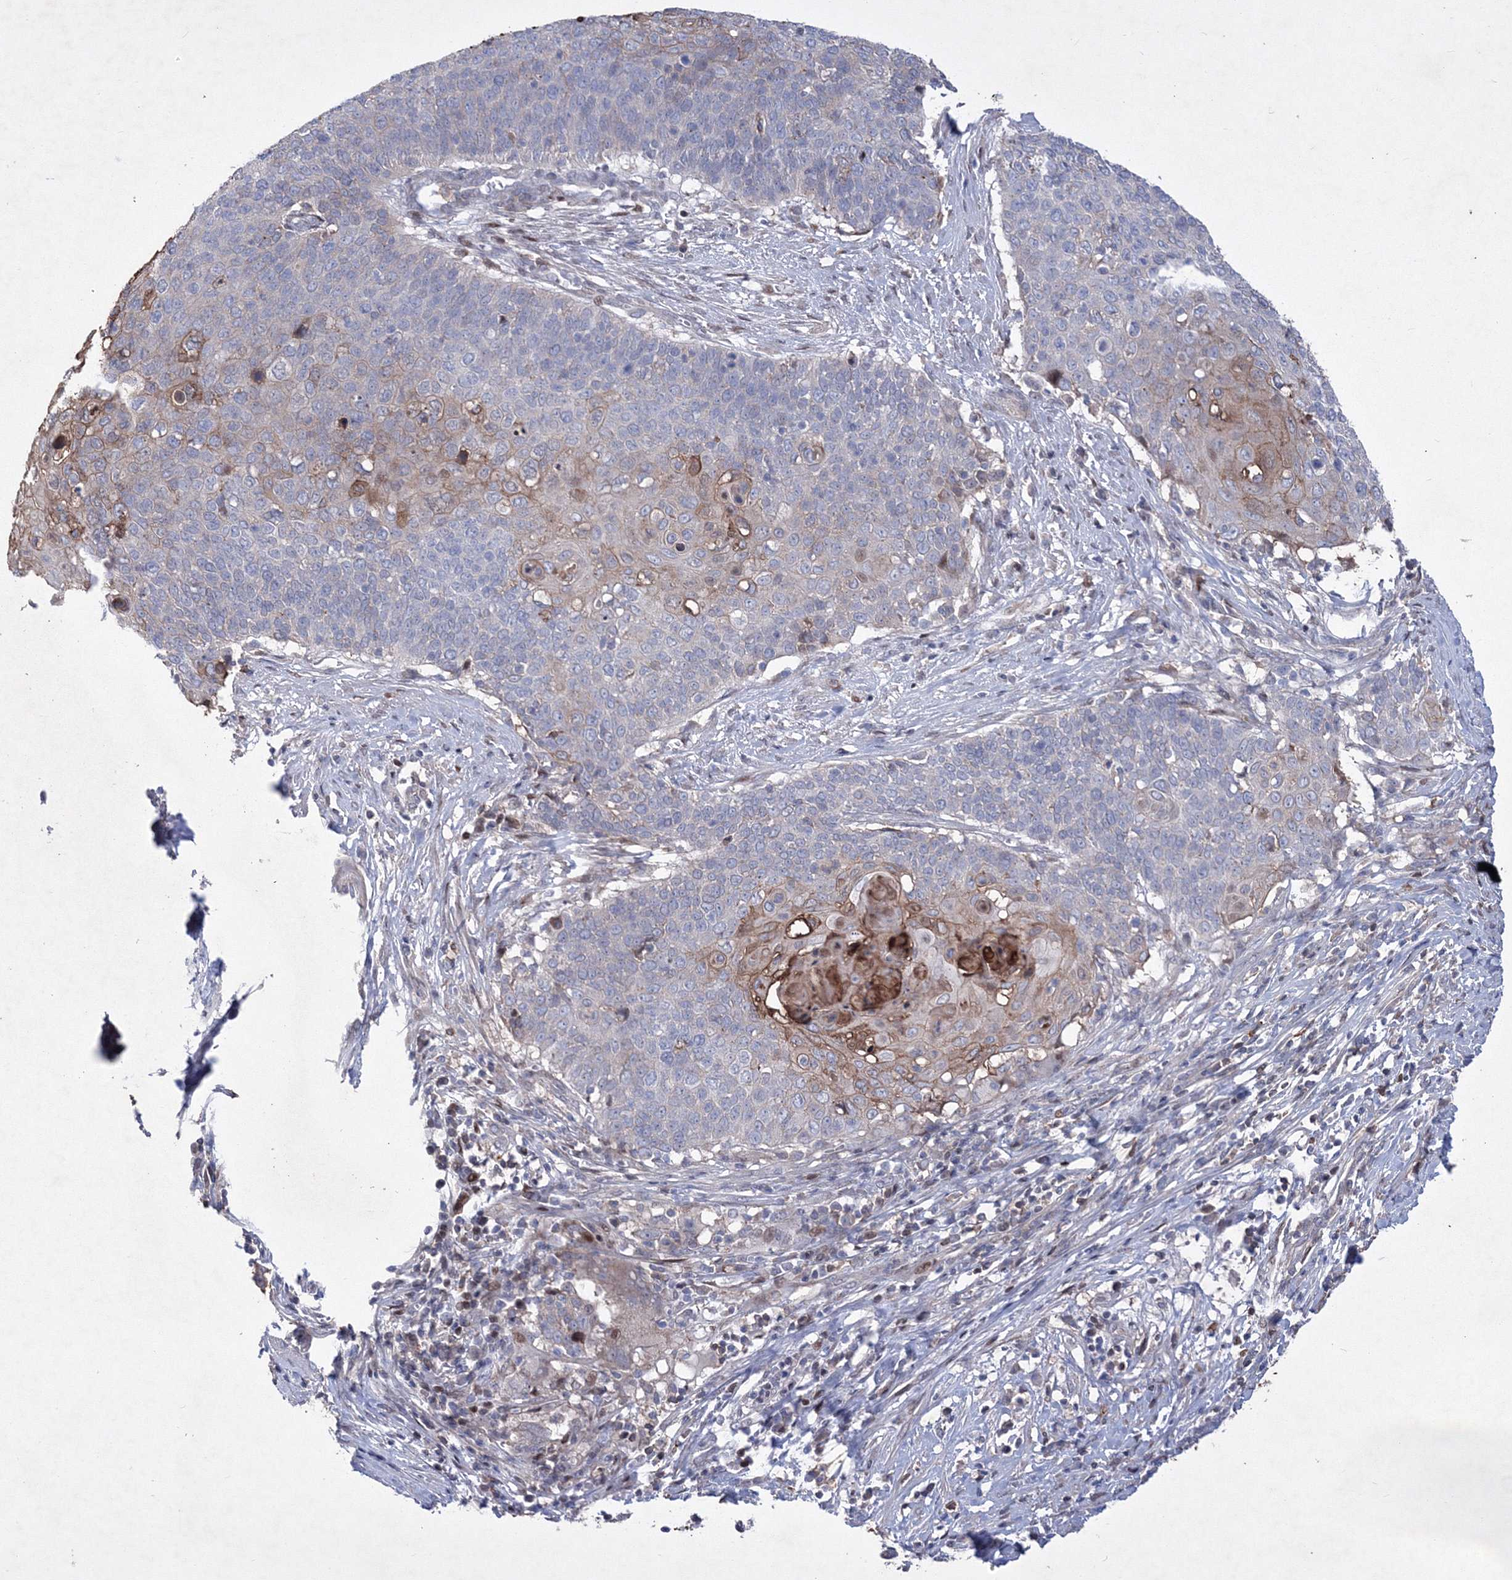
{"staining": {"intensity": "moderate", "quantity": "<25%", "location": "cytoplasmic/membranous"}, "tissue": "cervical cancer", "cell_type": "Tumor cells", "image_type": "cancer", "snomed": [{"axis": "morphology", "description": "Squamous cell carcinoma, NOS"}, {"axis": "topography", "description": "Cervix"}], "caption": "Immunohistochemistry photomicrograph of neoplastic tissue: human cervical squamous cell carcinoma stained using IHC exhibits low levels of moderate protein expression localized specifically in the cytoplasmic/membranous of tumor cells, appearing as a cytoplasmic/membranous brown color.", "gene": "RNPEPL1", "patient": {"sex": "female", "age": 39}}